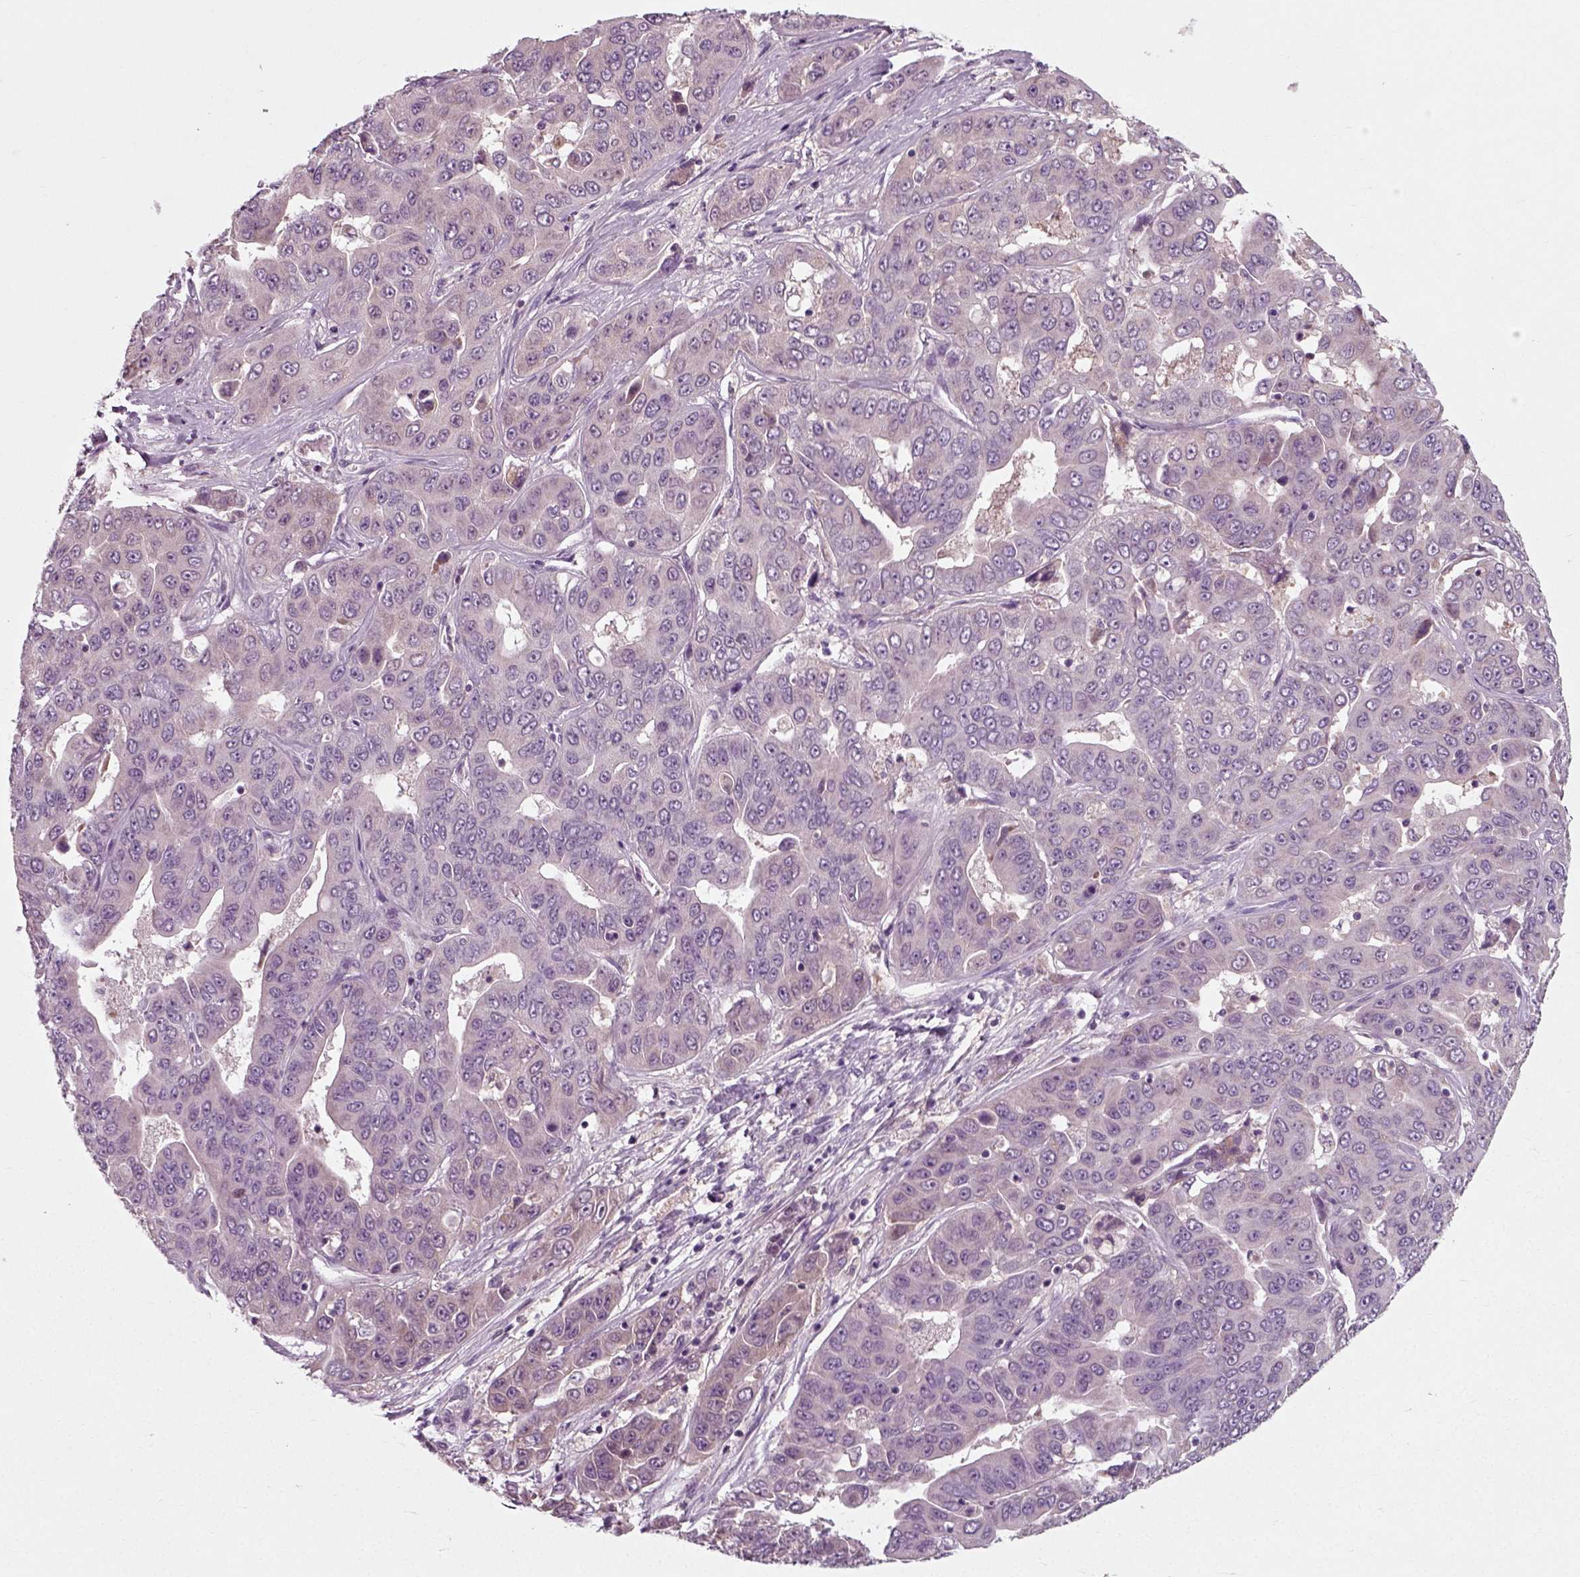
{"staining": {"intensity": "weak", "quantity": "<25%", "location": "cytoplasmic/membranous"}, "tissue": "liver cancer", "cell_type": "Tumor cells", "image_type": "cancer", "snomed": [{"axis": "morphology", "description": "Cholangiocarcinoma"}, {"axis": "topography", "description": "Liver"}], "caption": "This is an immunohistochemistry (IHC) image of cholangiocarcinoma (liver). There is no expression in tumor cells.", "gene": "RND2", "patient": {"sex": "female", "age": 52}}